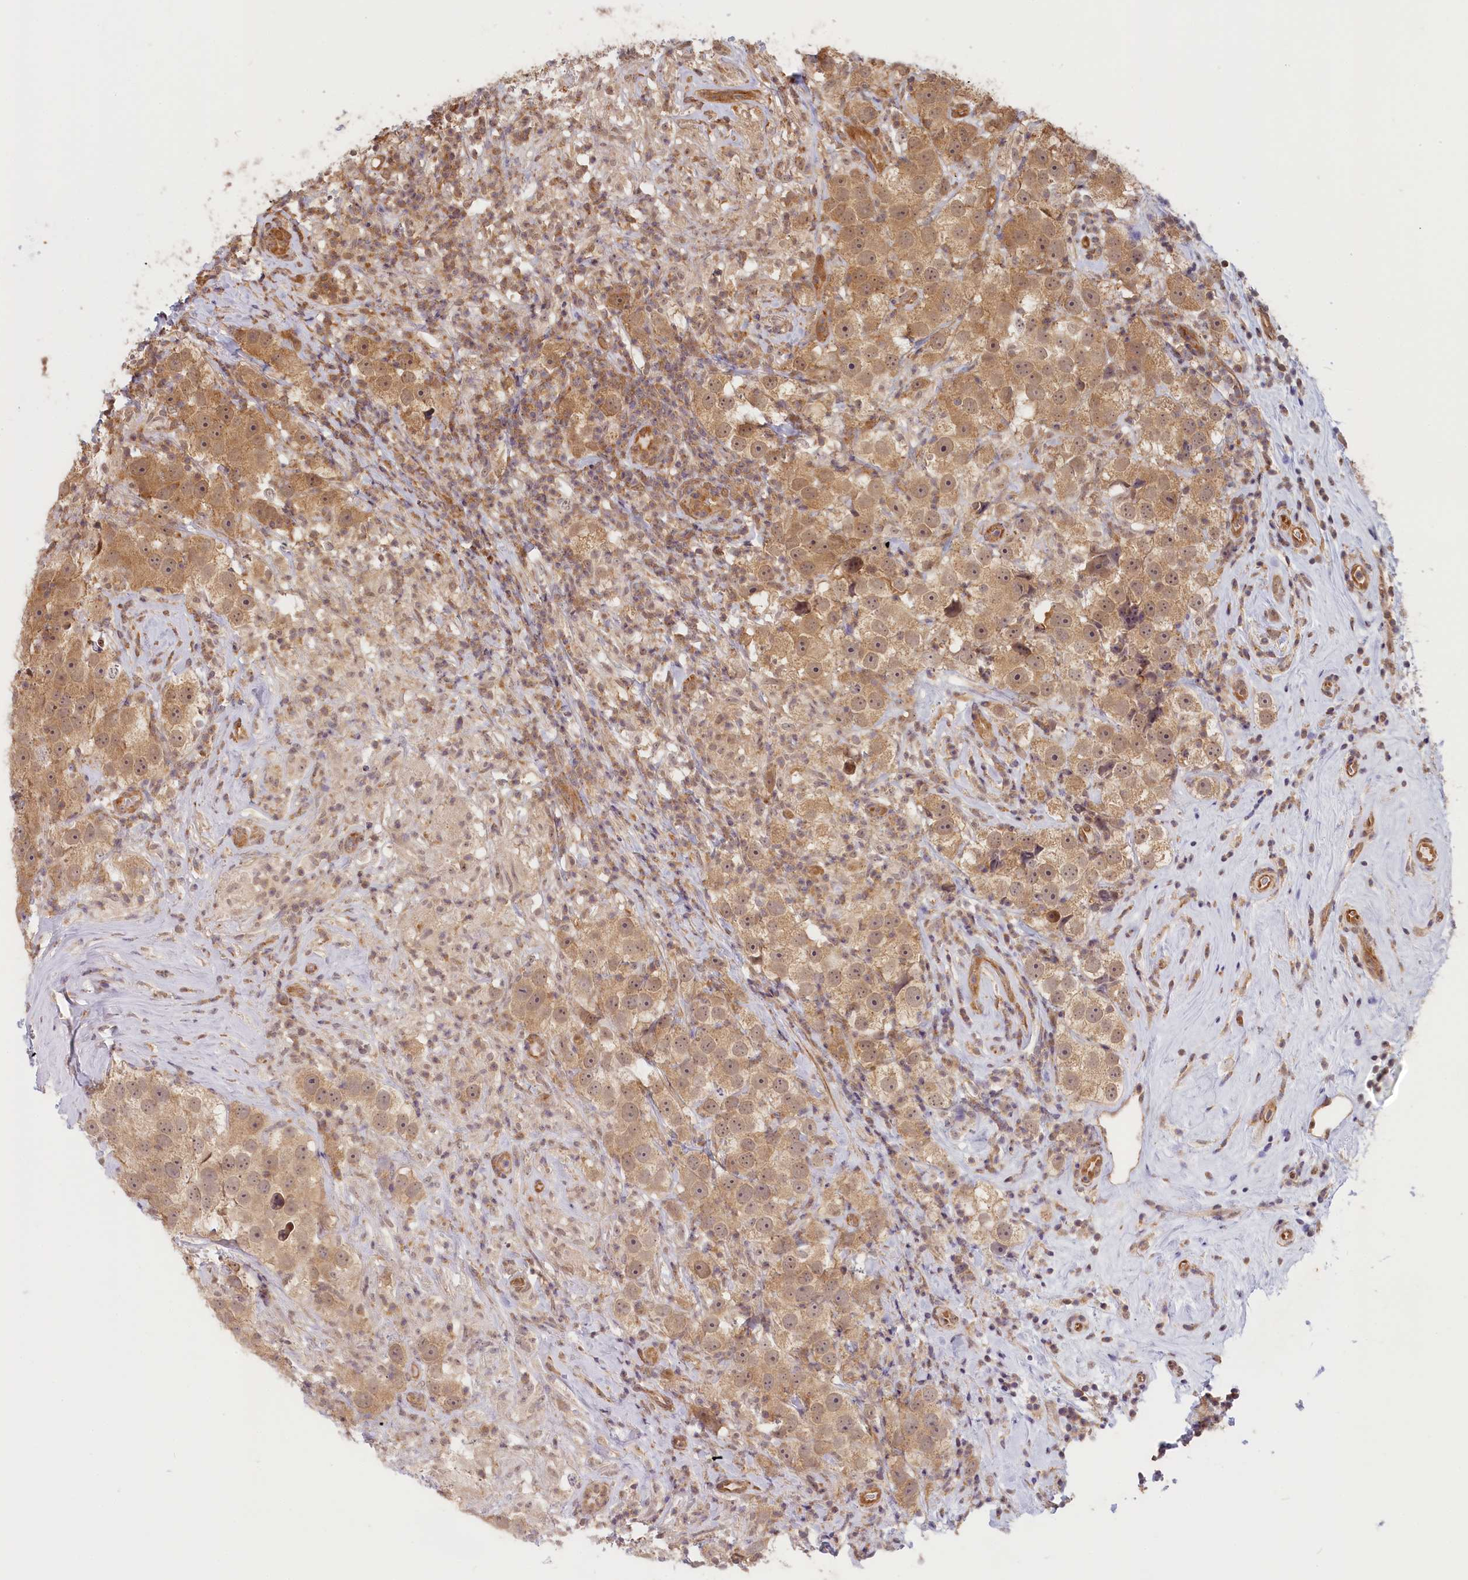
{"staining": {"intensity": "moderate", "quantity": ">75%", "location": "cytoplasmic/membranous"}, "tissue": "testis cancer", "cell_type": "Tumor cells", "image_type": "cancer", "snomed": [{"axis": "morphology", "description": "Seminoma, NOS"}, {"axis": "topography", "description": "Testis"}], "caption": "An immunohistochemistry image of neoplastic tissue is shown. Protein staining in brown highlights moderate cytoplasmic/membranous positivity in testis seminoma within tumor cells. Immunohistochemistry stains the protein of interest in brown and the nuclei are stained blue.", "gene": "C19orf44", "patient": {"sex": "male", "age": 49}}